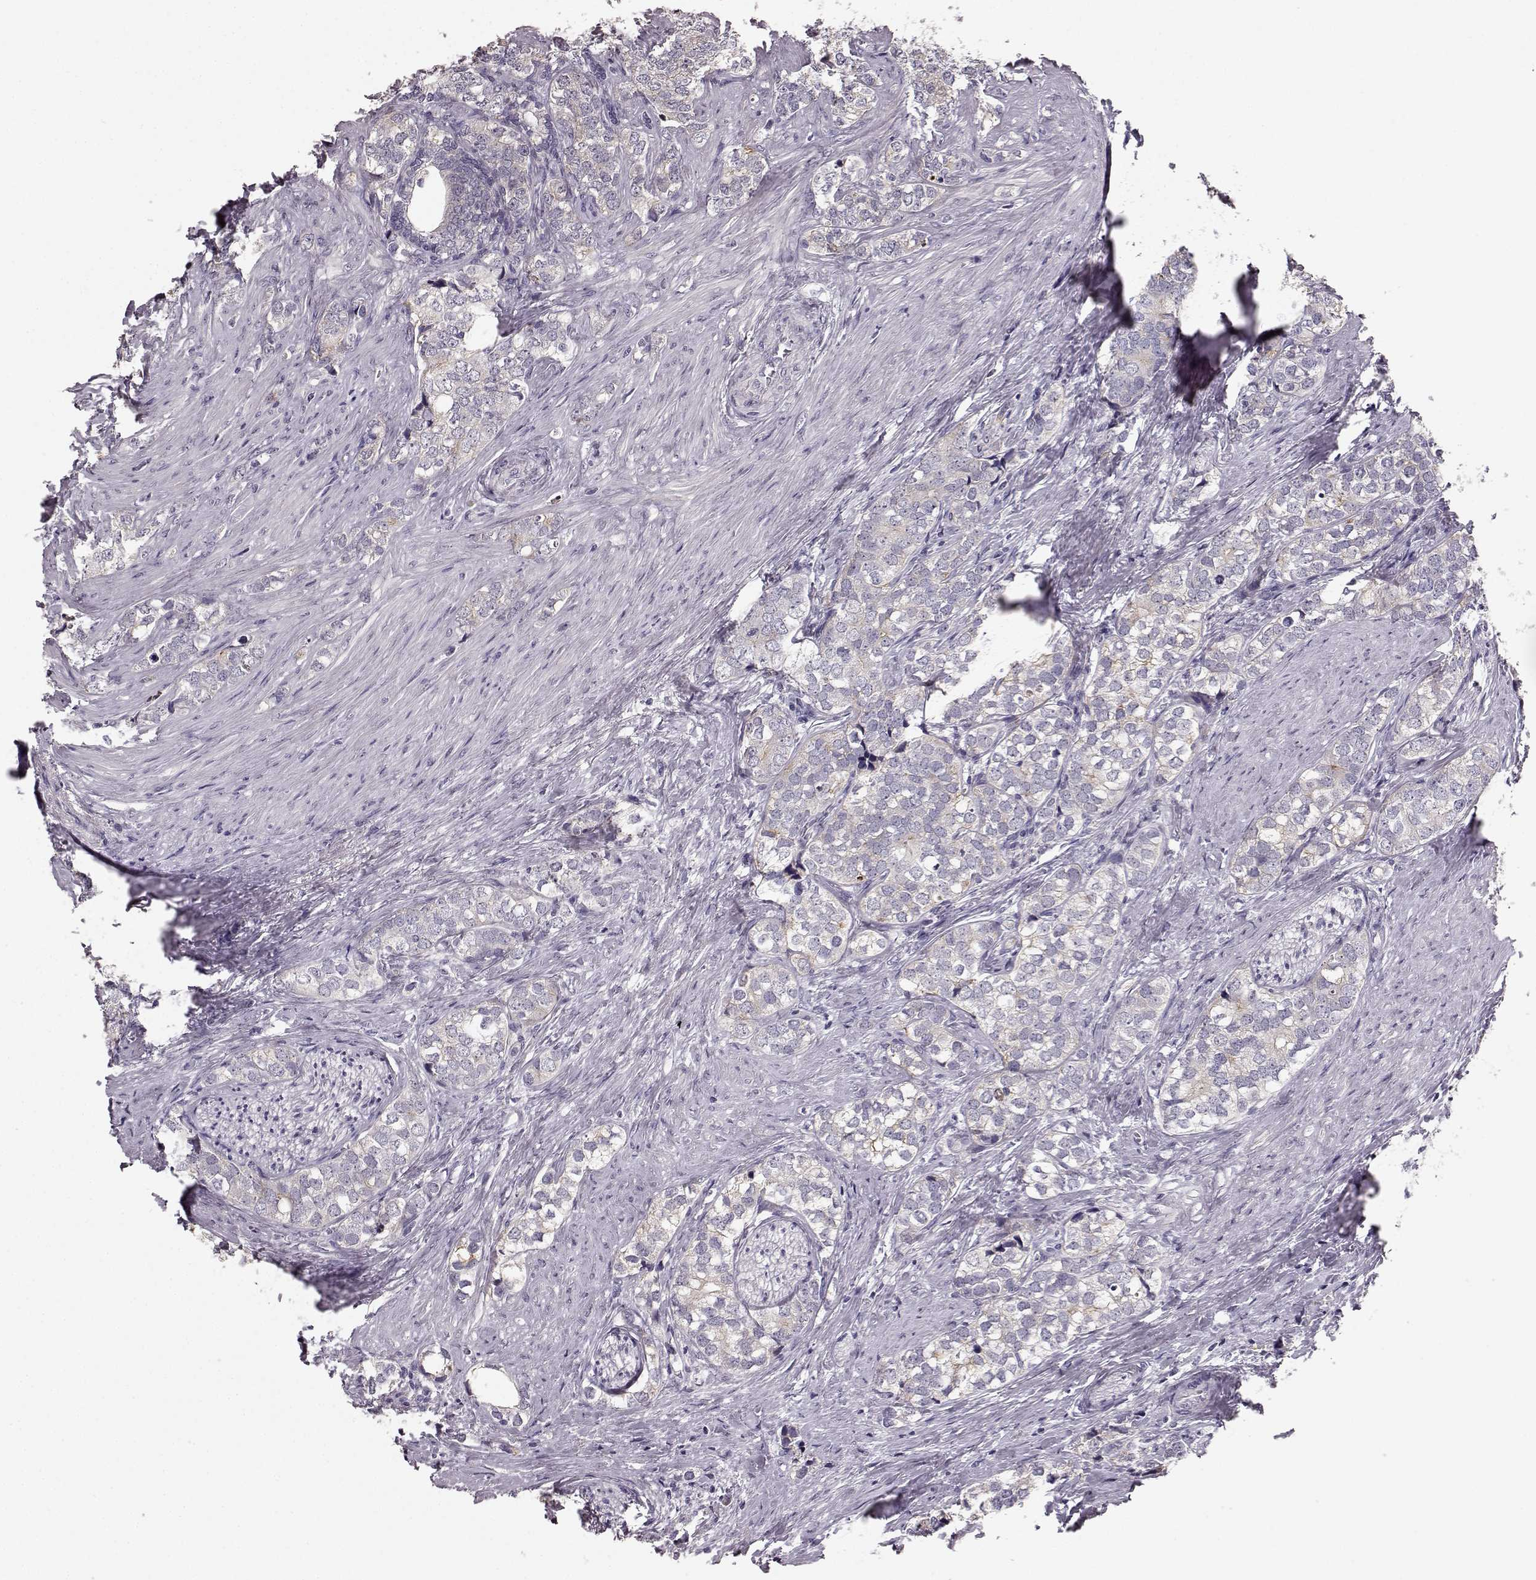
{"staining": {"intensity": "weak", "quantity": "<25%", "location": "cytoplasmic/membranous"}, "tissue": "prostate cancer", "cell_type": "Tumor cells", "image_type": "cancer", "snomed": [{"axis": "morphology", "description": "Adenocarcinoma, NOS"}, {"axis": "topography", "description": "Prostate and seminal vesicle, NOS"}], "caption": "An immunohistochemistry (IHC) histopathology image of prostate adenocarcinoma is shown. There is no staining in tumor cells of prostate adenocarcinoma. (Immunohistochemistry, brightfield microscopy, high magnification).", "gene": "YJEFN3", "patient": {"sex": "male", "age": 63}}